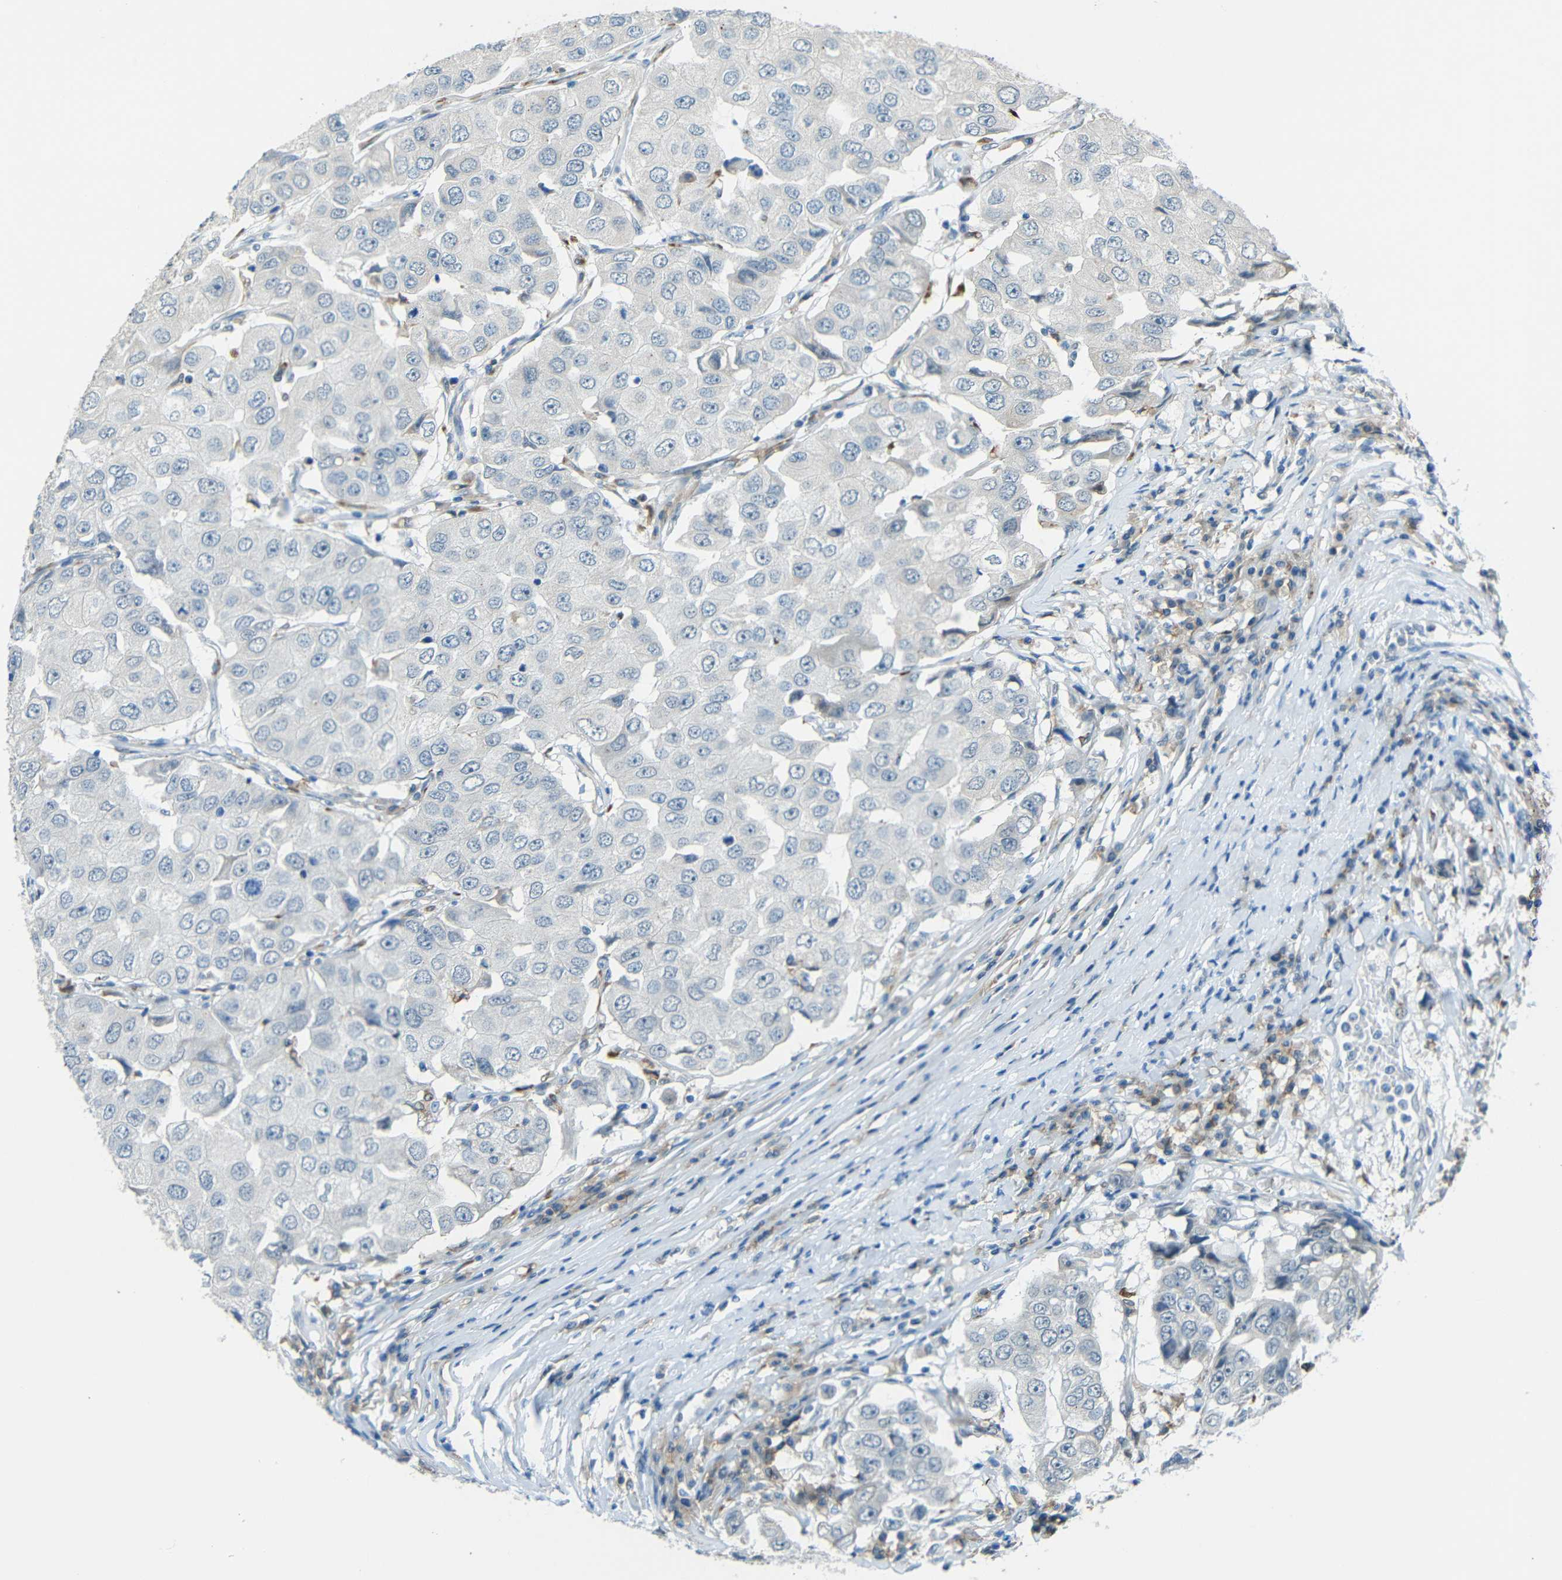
{"staining": {"intensity": "negative", "quantity": "none", "location": "none"}, "tissue": "breast cancer", "cell_type": "Tumor cells", "image_type": "cancer", "snomed": [{"axis": "morphology", "description": "Duct carcinoma"}, {"axis": "topography", "description": "Breast"}], "caption": "IHC photomicrograph of human breast cancer (intraductal carcinoma) stained for a protein (brown), which shows no expression in tumor cells.", "gene": "ANKRD22", "patient": {"sex": "female", "age": 27}}